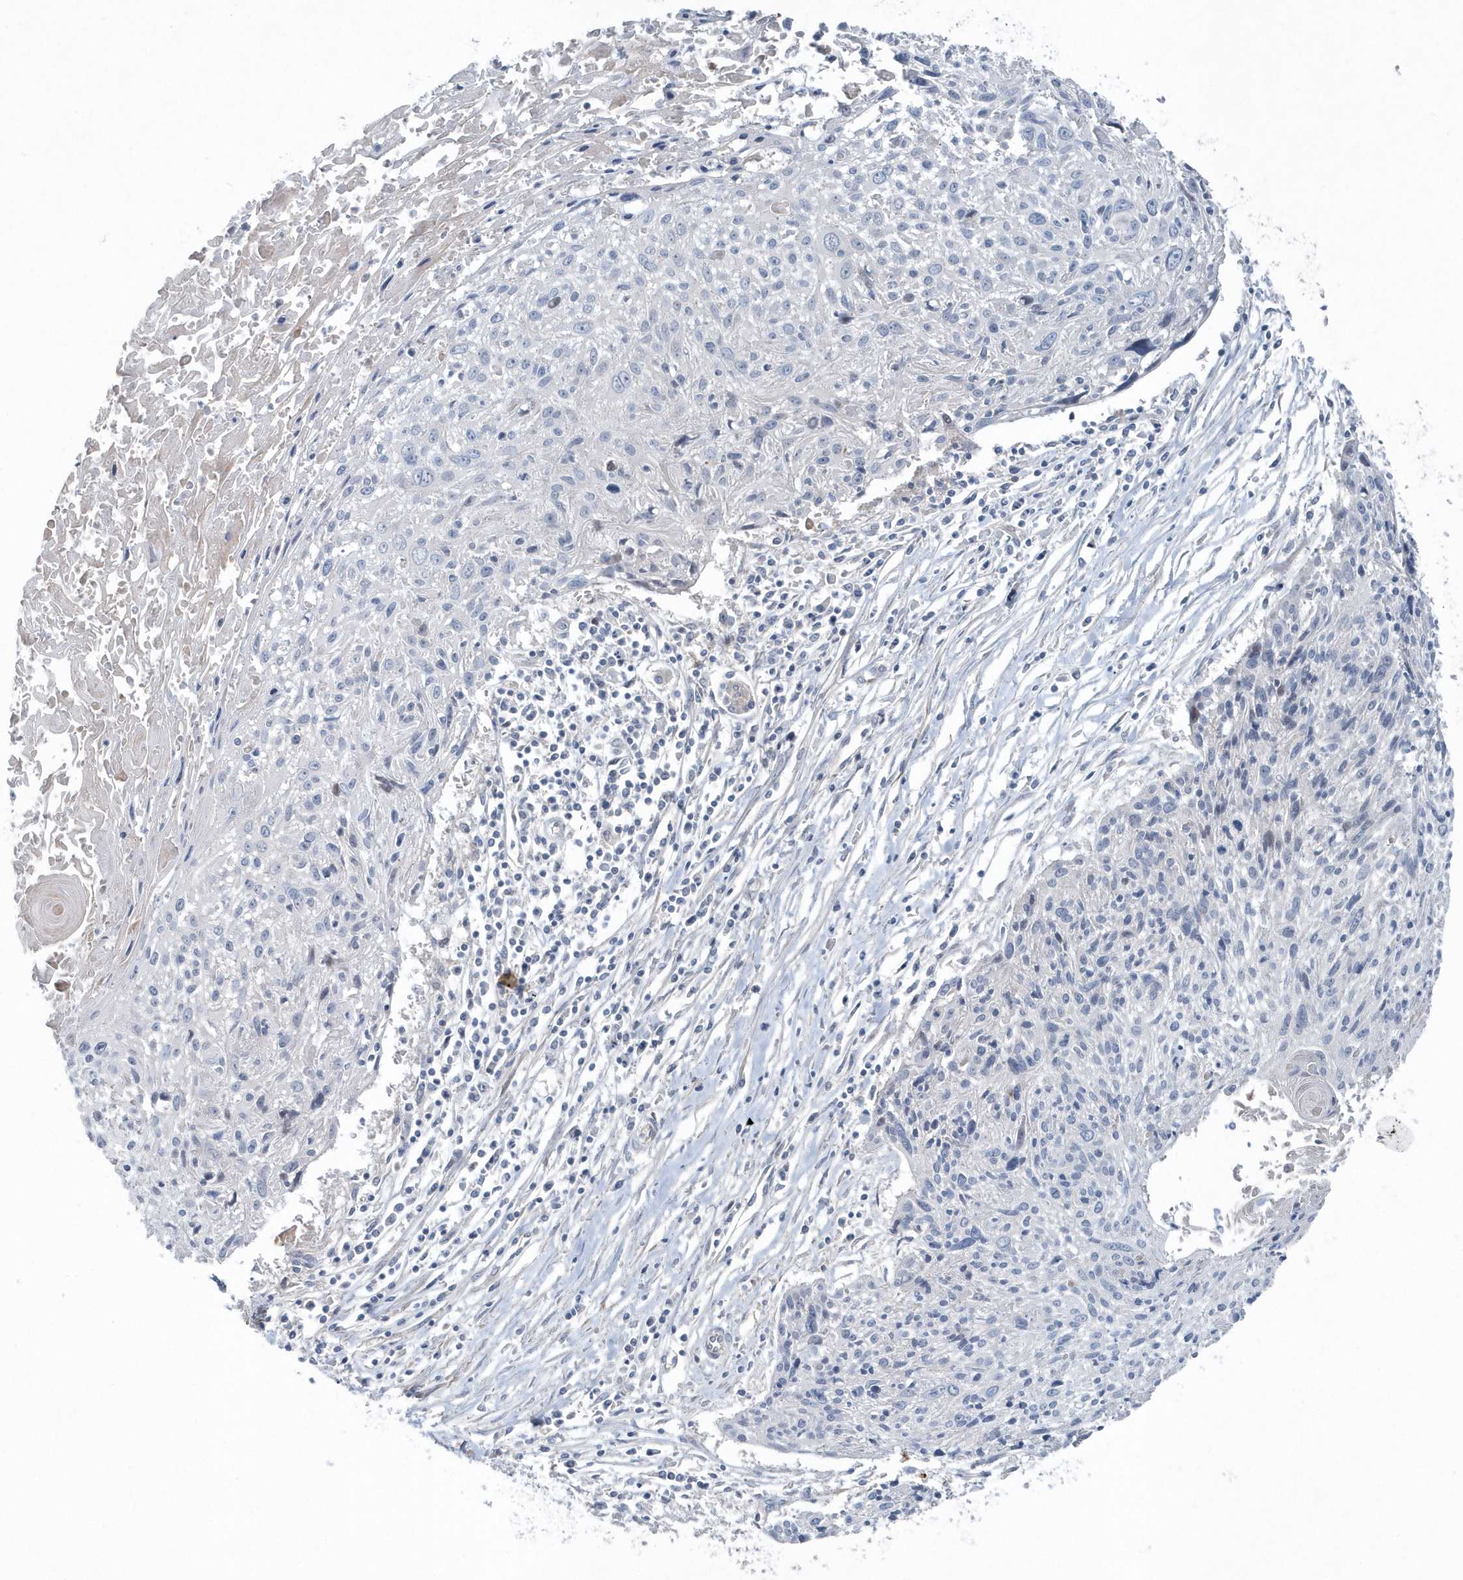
{"staining": {"intensity": "negative", "quantity": "none", "location": "none"}, "tissue": "cervical cancer", "cell_type": "Tumor cells", "image_type": "cancer", "snomed": [{"axis": "morphology", "description": "Squamous cell carcinoma, NOS"}, {"axis": "topography", "description": "Cervix"}], "caption": "Immunohistochemistry image of neoplastic tissue: cervical cancer (squamous cell carcinoma) stained with DAB (3,3'-diaminobenzidine) demonstrates no significant protein staining in tumor cells.", "gene": "MCC", "patient": {"sex": "female", "age": 51}}